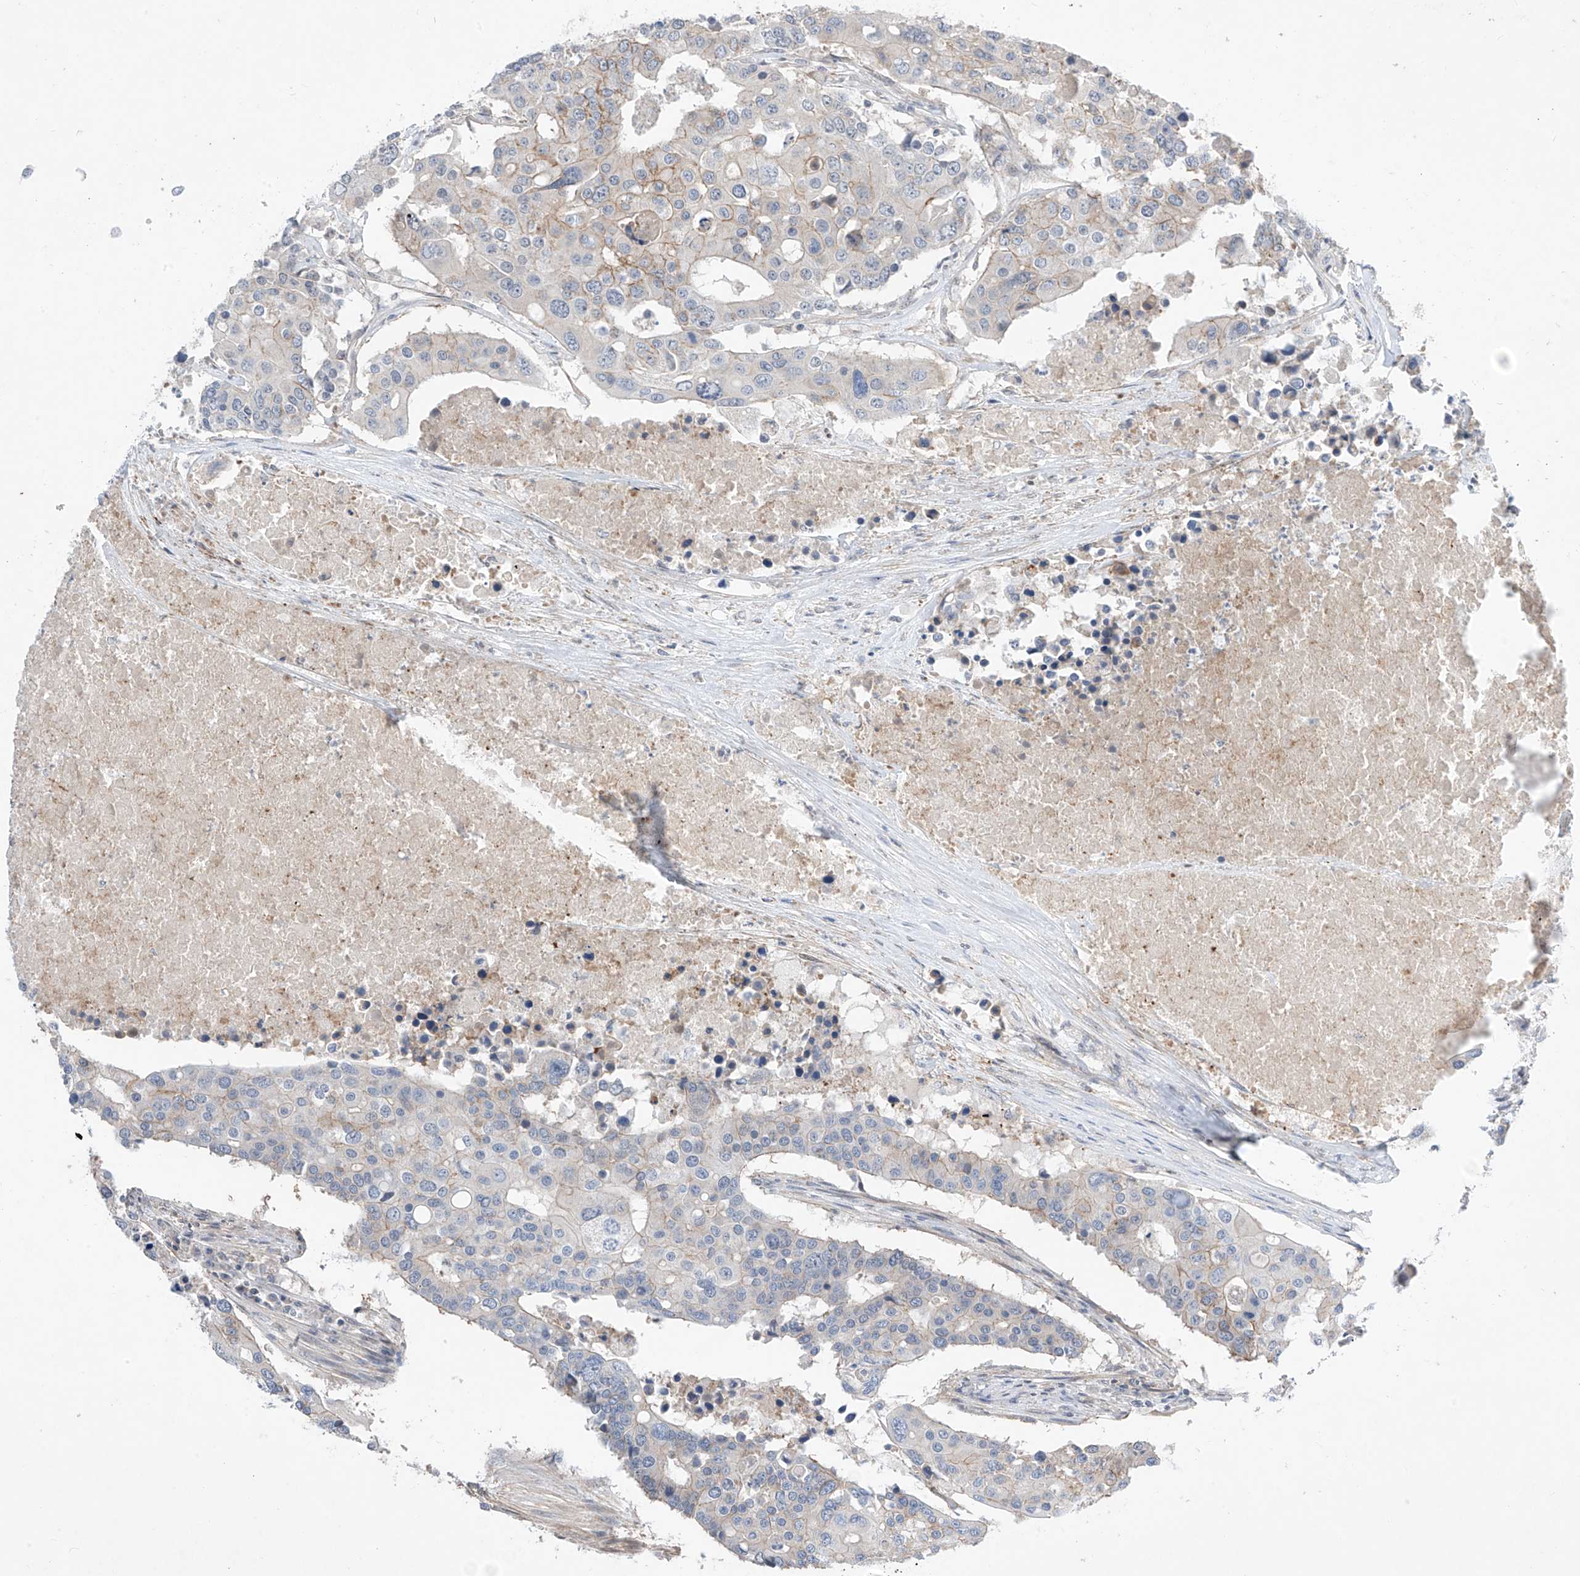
{"staining": {"intensity": "moderate", "quantity": "<25%", "location": "cytoplasmic/membranous"}, "tissue": "colorectal cancer", "cell_type": "Tumor cells", "image_type": "cancer", "snomed": [{"axis": "morphology", "description": "Adenocarcinoma, NOS"}, {"axis": "topography", "description": "Colon"}], "caption": "Moderate cytoplasmic/membranous positivity is present in approximately <25% of tumor cells in adenocarcinoma (colorectal).", "gene": "ABLIM2", "patient": {"sex": "male", "age": 77}}